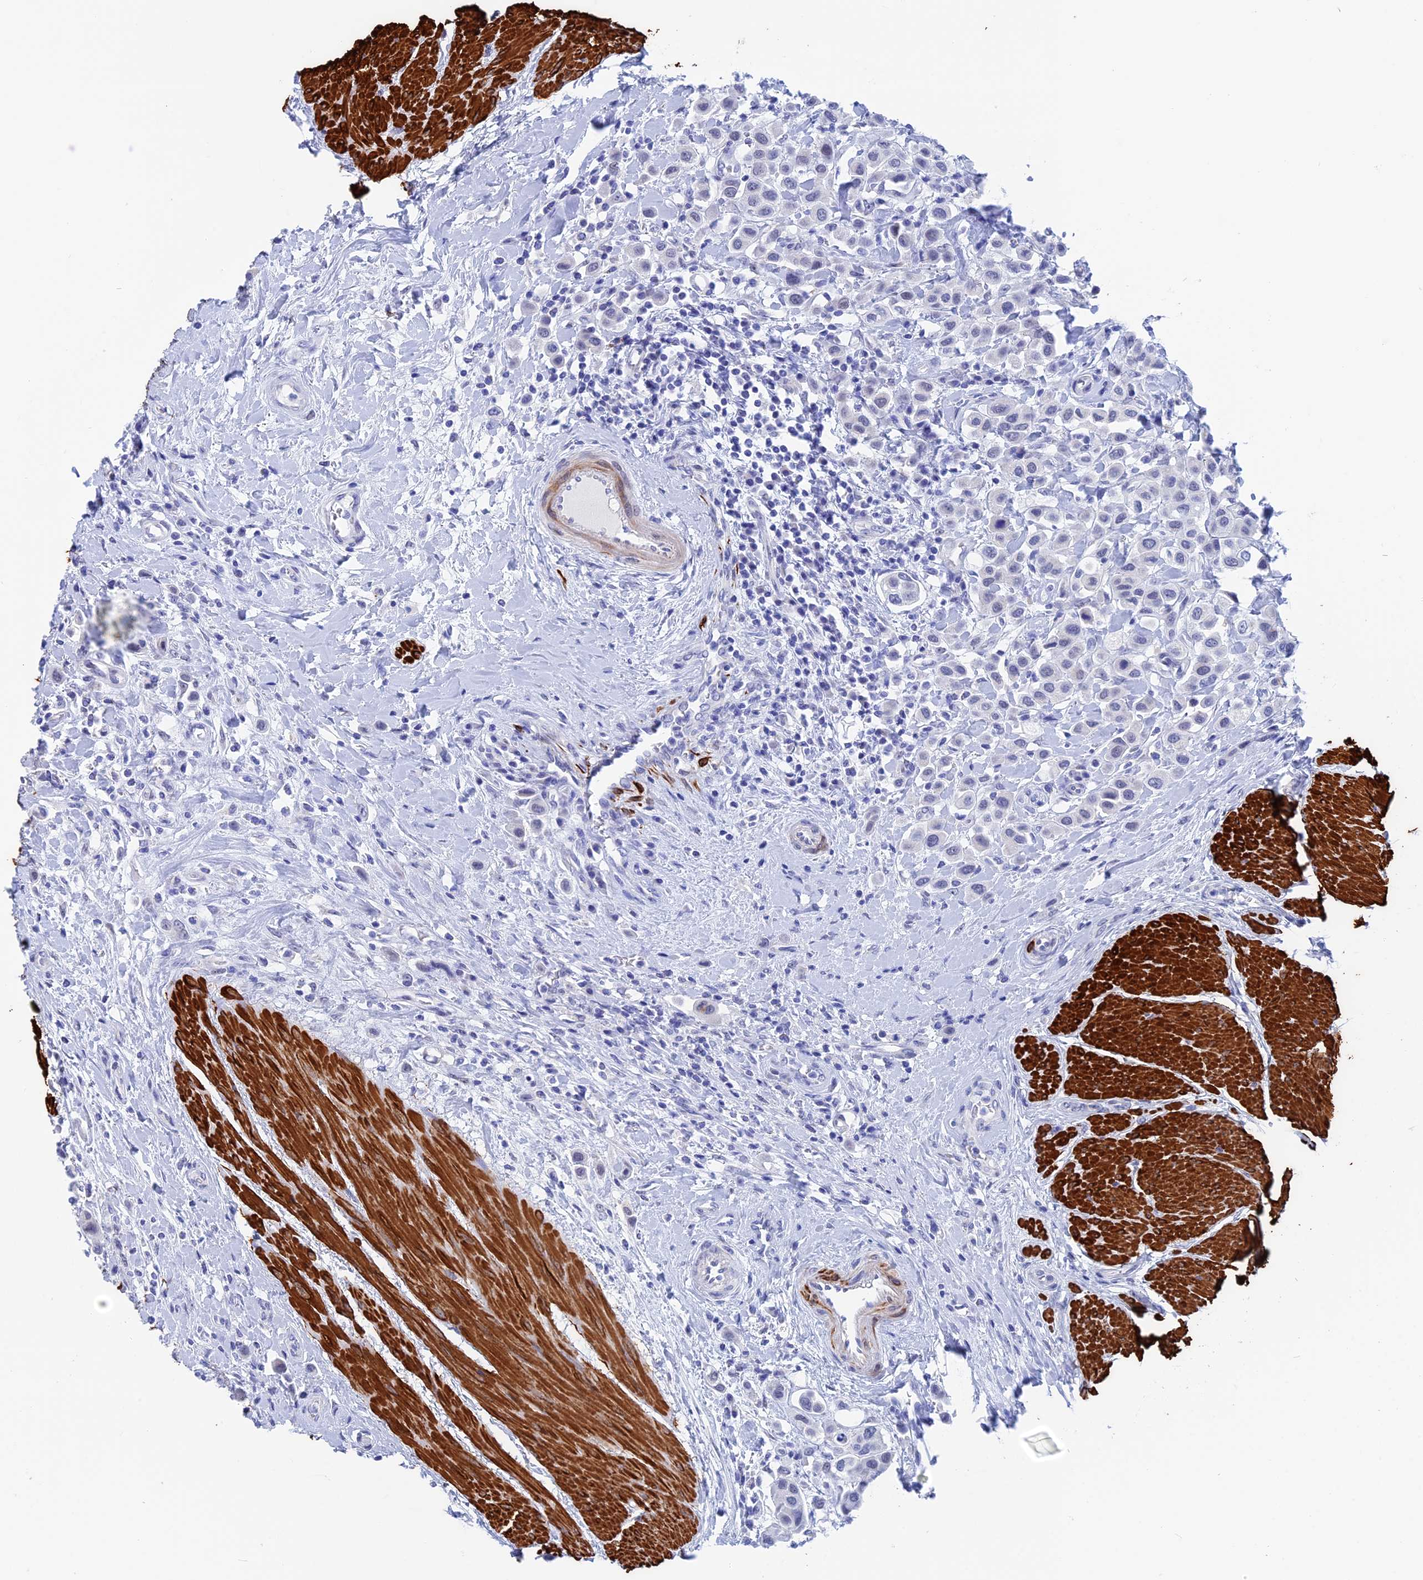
{"staining": {"intensity": "negative", "quantity": "none", "location": "none"}, "tissue": "urothelial cancer", "cell_type": "Tumor cells", "image_type": "cancer", "snomed": [{"axis": "morphology", "description": "Urothelial carcinoma, High grade"}, {"axis": "topography", "description": "Urinary bladder"}], "caption": "A high-resolution photomicrograph shows IHC staining of high-grade urothelial carcinoma, which shows no significant staining in tumor cells. The staining is performed using DAB brown chromogen with nuclei counter-stained in using hematoxylin.", "gene": "WDR83", "patient": {"sex": "male", "age": 50}}